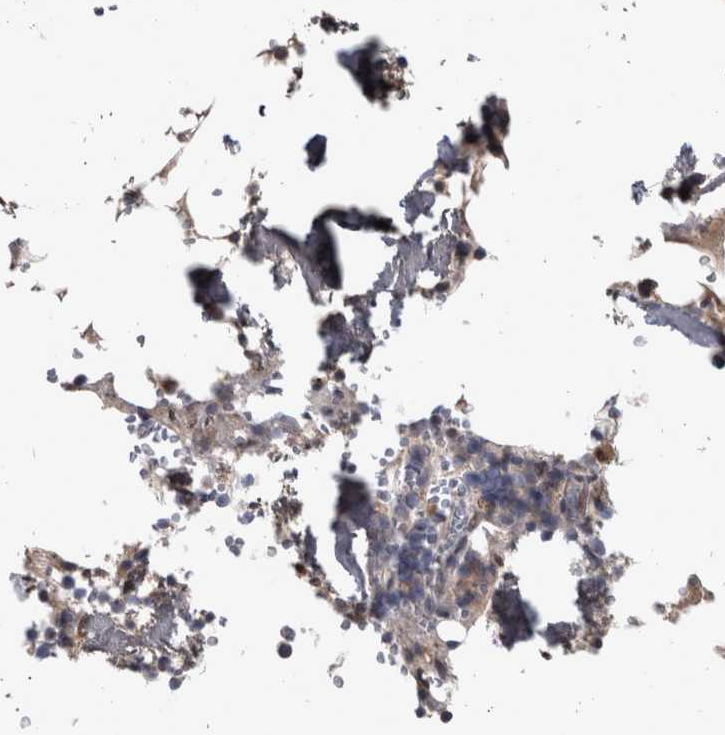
{"staining": {"intensity": "weak", "quantity": "<25%", "location": "cytoplasmic/membranous"}, "tissue": "bone marrow", "cell_type": "Hematopoietic cells", "image_type": "normal", "snomed": [{"axis": "morphology", "description": "Normal tissue, NOS"}, {"axis": "topography", "description": "Bone marrow"}], "caption": "Protein analysis of normal bone marrow shows no significant staining in hematopoietic cells. (DAB IHC visualized using brightfield microscopy, high magnification).", "gene": "DBT", "patient": {"sex": "male", "age": 70}}